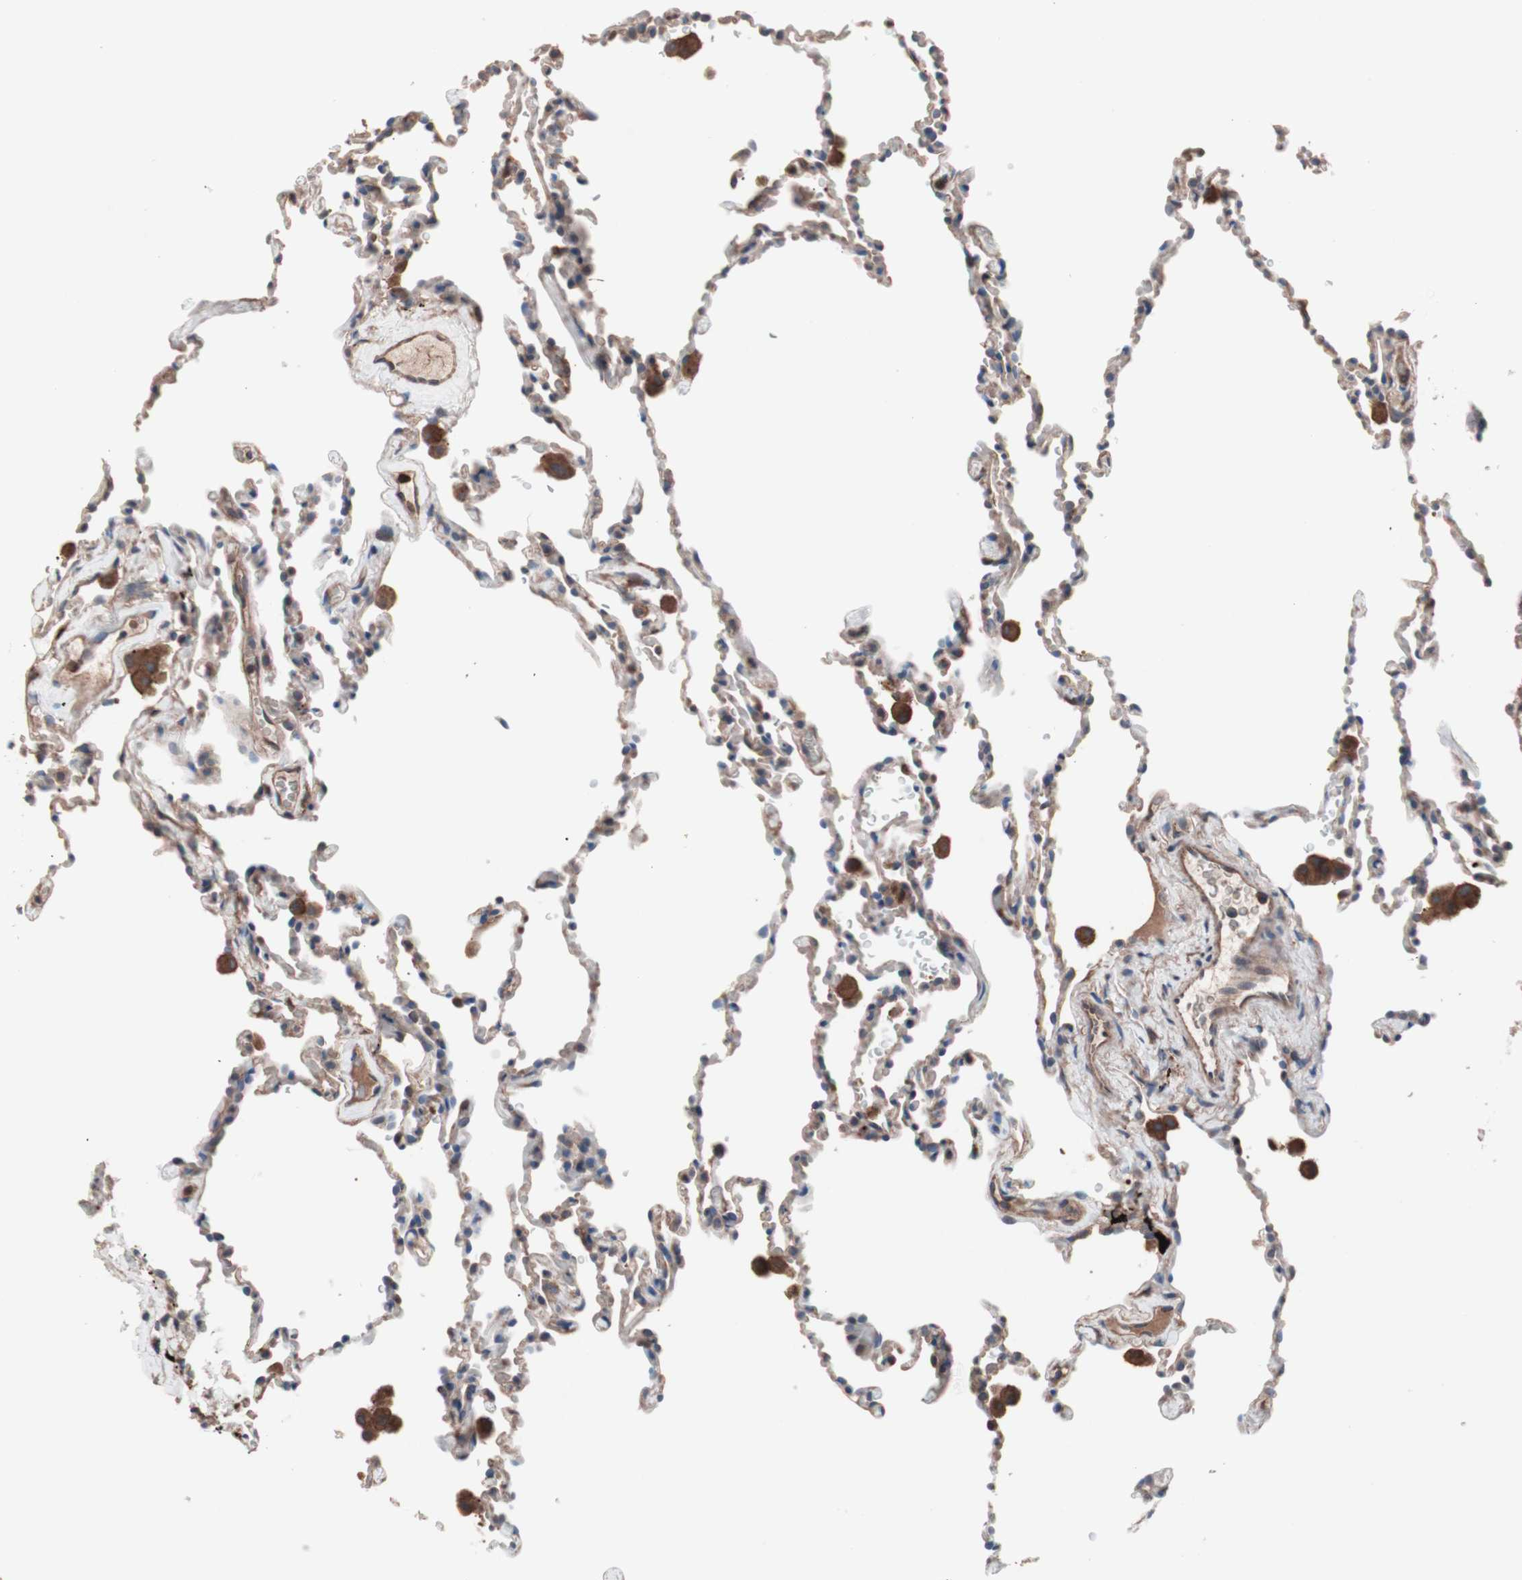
{"staining": {"intensity": "weak", "quantity": "<25%", "location": "cytoplasmic/membranous"}, "tissue": "lung", "cell_type": "Alveolar cells", "image_type": "normal", "snomed": [{"axis": "morphology", "description": "Normal tissue, NOS"}, {"axis": "morphology", "description": "Soft tissue tumor metastatic"}, {"axis": "topography", "description": "Lung"}], "caption": "IHC of unremarkable lung demonstrates no staining in alveolar cells. (Stains: DAB (3,3'-diaminobenzidine) IHC with hematoxylin counter stain, Microscopy: brightfield microscopy at high magnification).", "gene": "ATG7", "patient": {"sex": "male", "age": 59}}